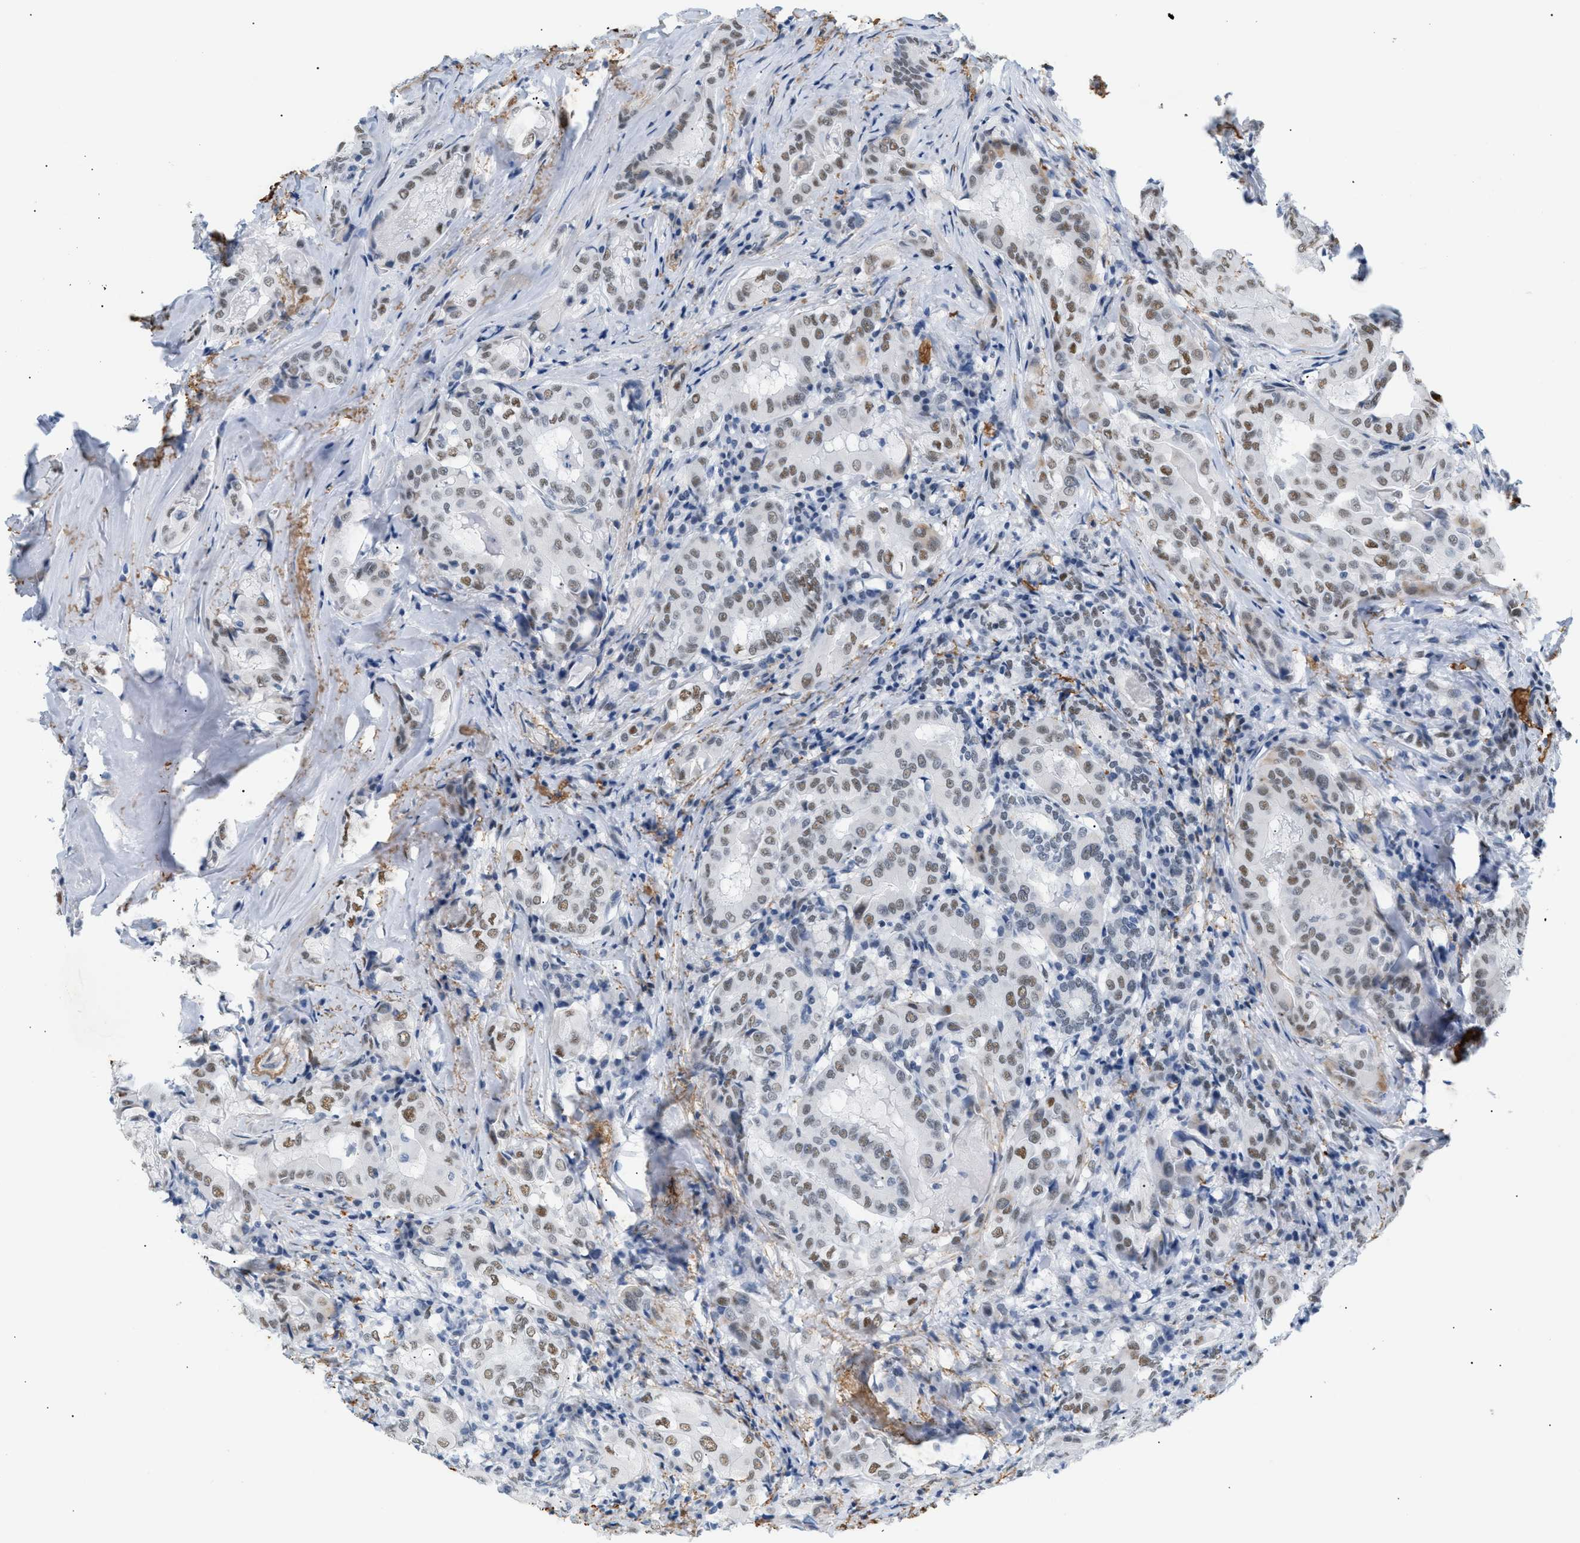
{"staining": {"intensity": "moderate", "quantity": "25%-75%", "location": "nuclear"}, "tissue": "thyroid cancer", "cell_type": "Tumor cells", "image_type": "cancer", "snomed": [{"axis": "morphology", "description": "Papillary adenocarcinoma, NOS"}, {"axis": "topography", "description": "Thyroid gland"}], "caption": "Tumor cells demonstrate medium levels of moderate nuclear staining in about 25%-75% of cells in human papillary adenocarcinoma (thyroid). (IHC, brightfield microscopy, high magnification).", "gene": "ELN", "patient": {"sex": "female", "age": 42}}